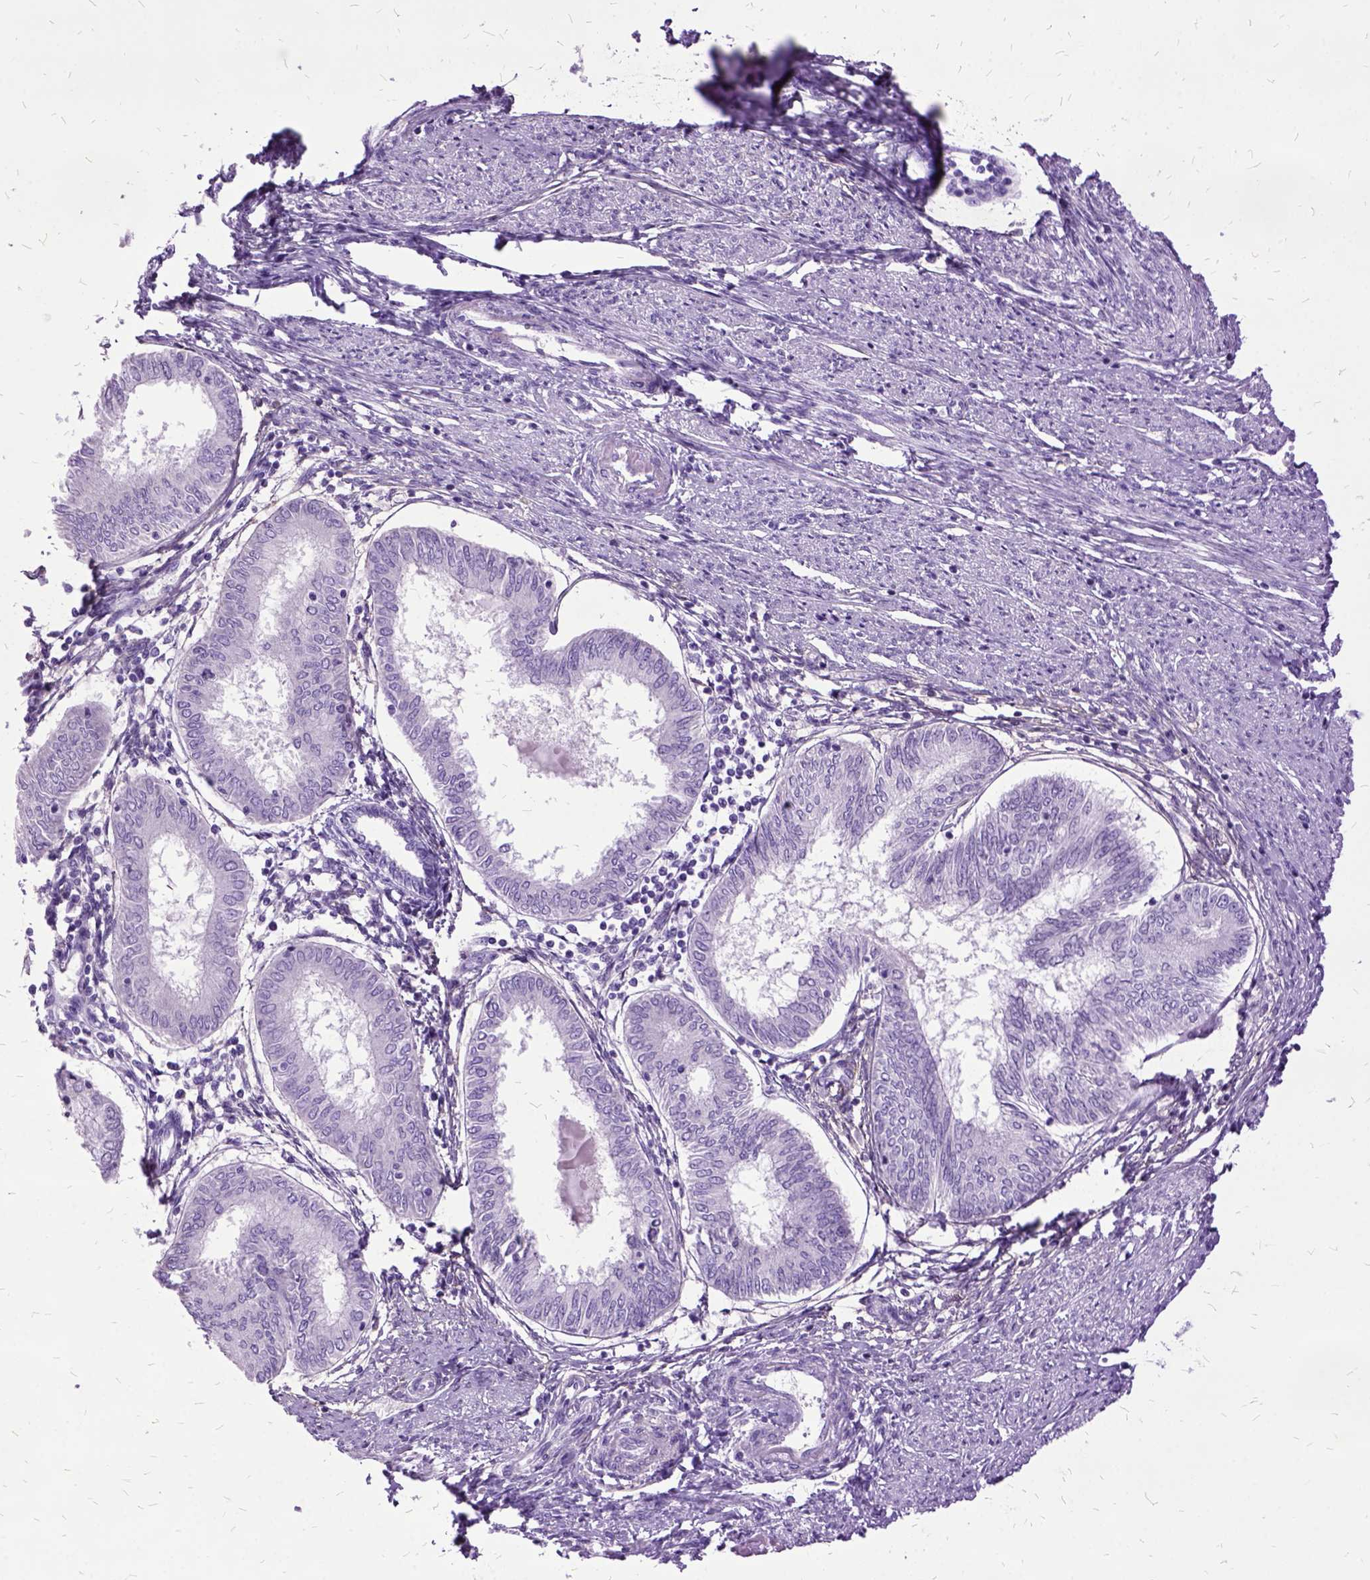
{"staining": {"intensity": "negative", "quantity": "none", "location": "none"}, "tissue": "endometrial cancer", "cell_type": "Tumor cells", "image_type": "cancer", "snomed": [{"axis": "morphology", "description": "Adenocarcinoma, NOS"}, {"axis": "topography", "description": "Endometrium"}], "caption": "This histopathology image is of adenocarcinoma (endometrial) stained with IHC to label a protein in brown with the nuclei are counter-stained blue. There is no positivity in tumor cells. The staining is performed using DAB brown chromogen with nuclei counter-stained in using hematoxylin.", "gene": "MME", "patient": {"sex": "female", "age": 68}}